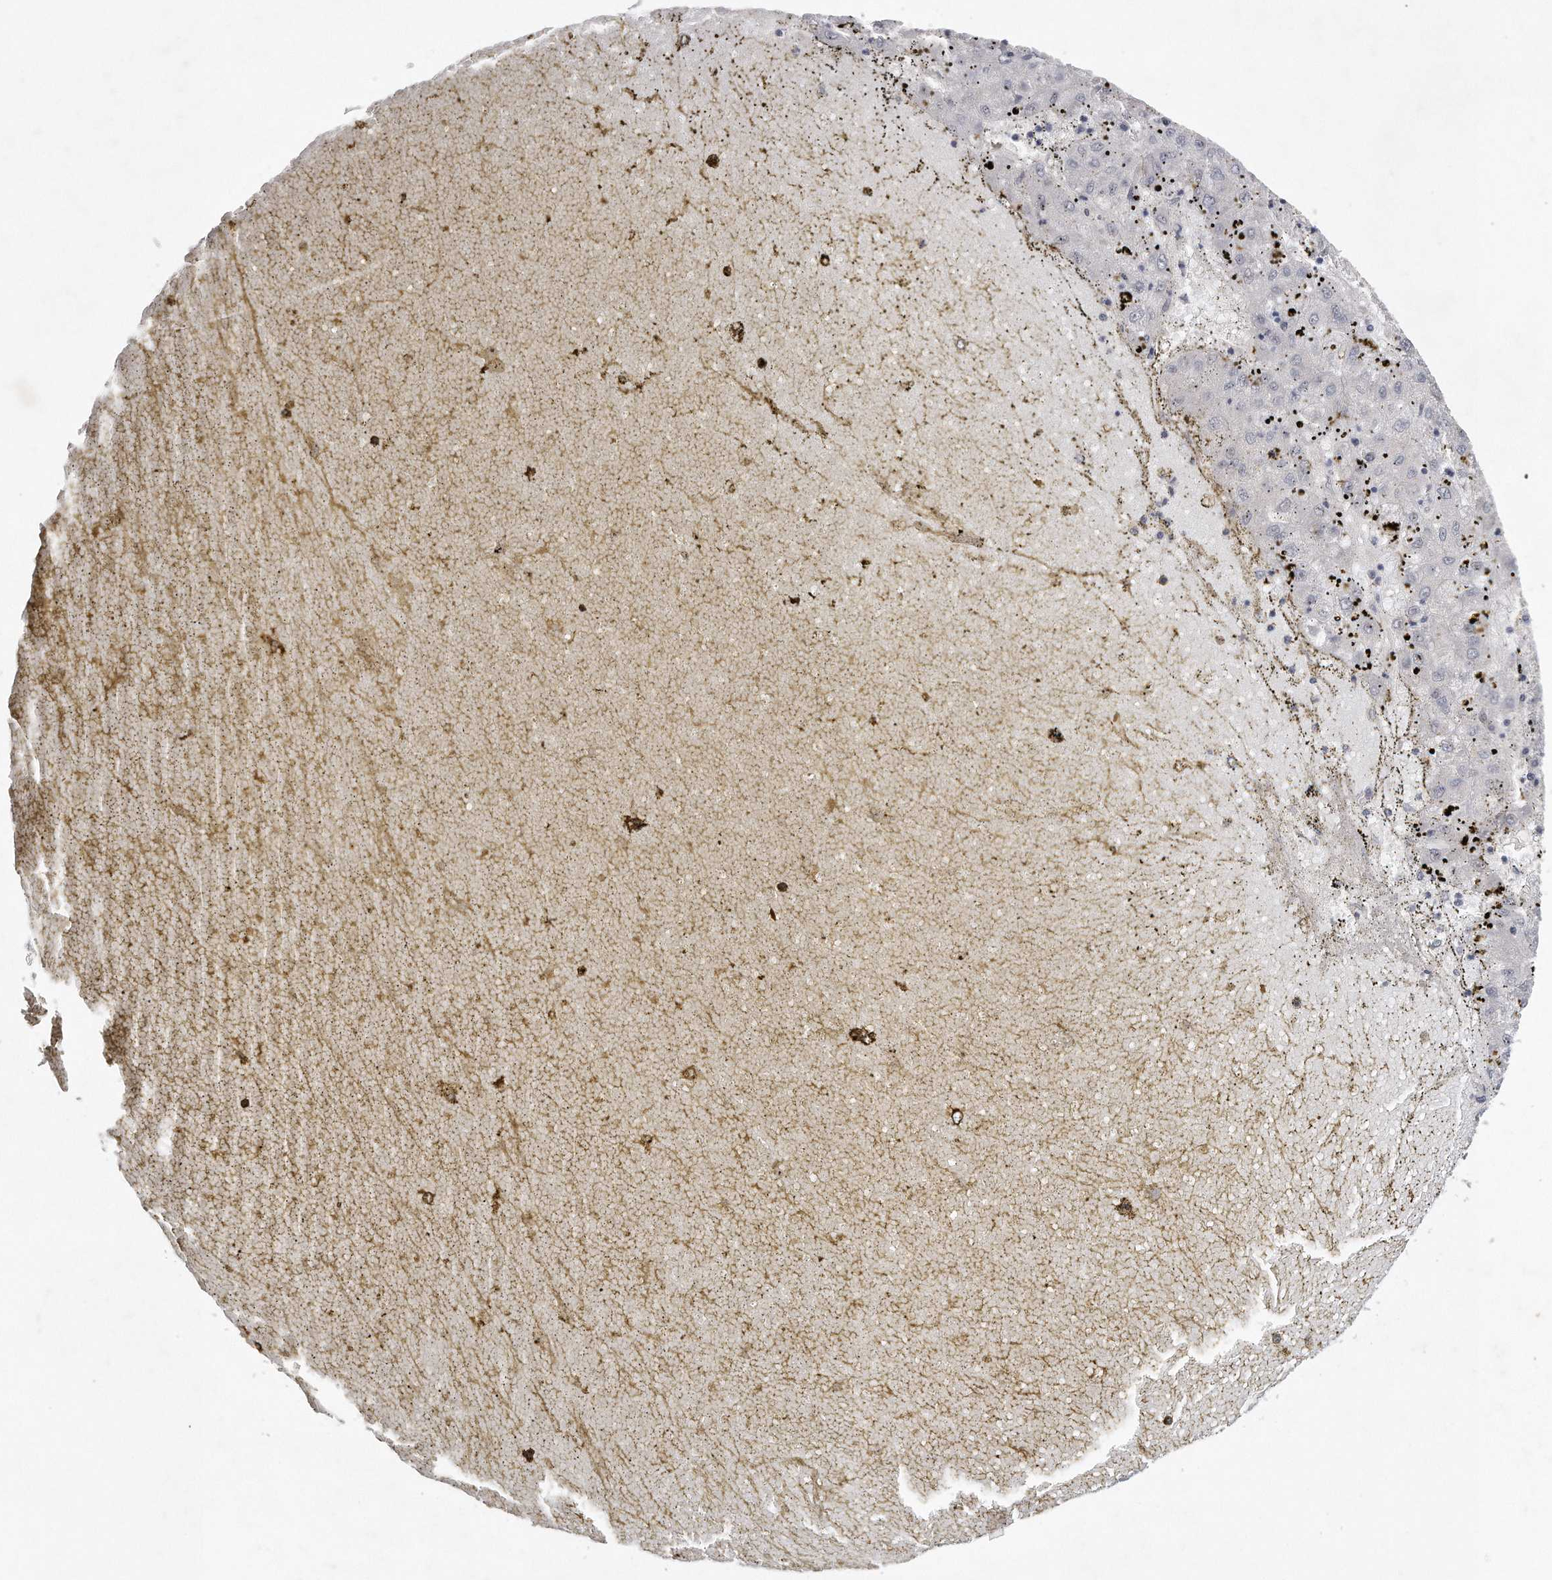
{"staining": {"intensity": "negative", "quantity": "none", "location": "none"}, "tissue": "liver cancer", "cell_type": "Tumor cells", "image_type": "cancer", "snomed": [{"axis": "morphology", "description": "Carcinoma, Hepatocellular, NOS"}, {"axis": "topography", "description": "Liver"}], "caption": "Tumor cells show no significant staining in liver hepatocellular carcinoma.", "gene": "MTERF4", "patient": {"sex": "male", "age": 72}}